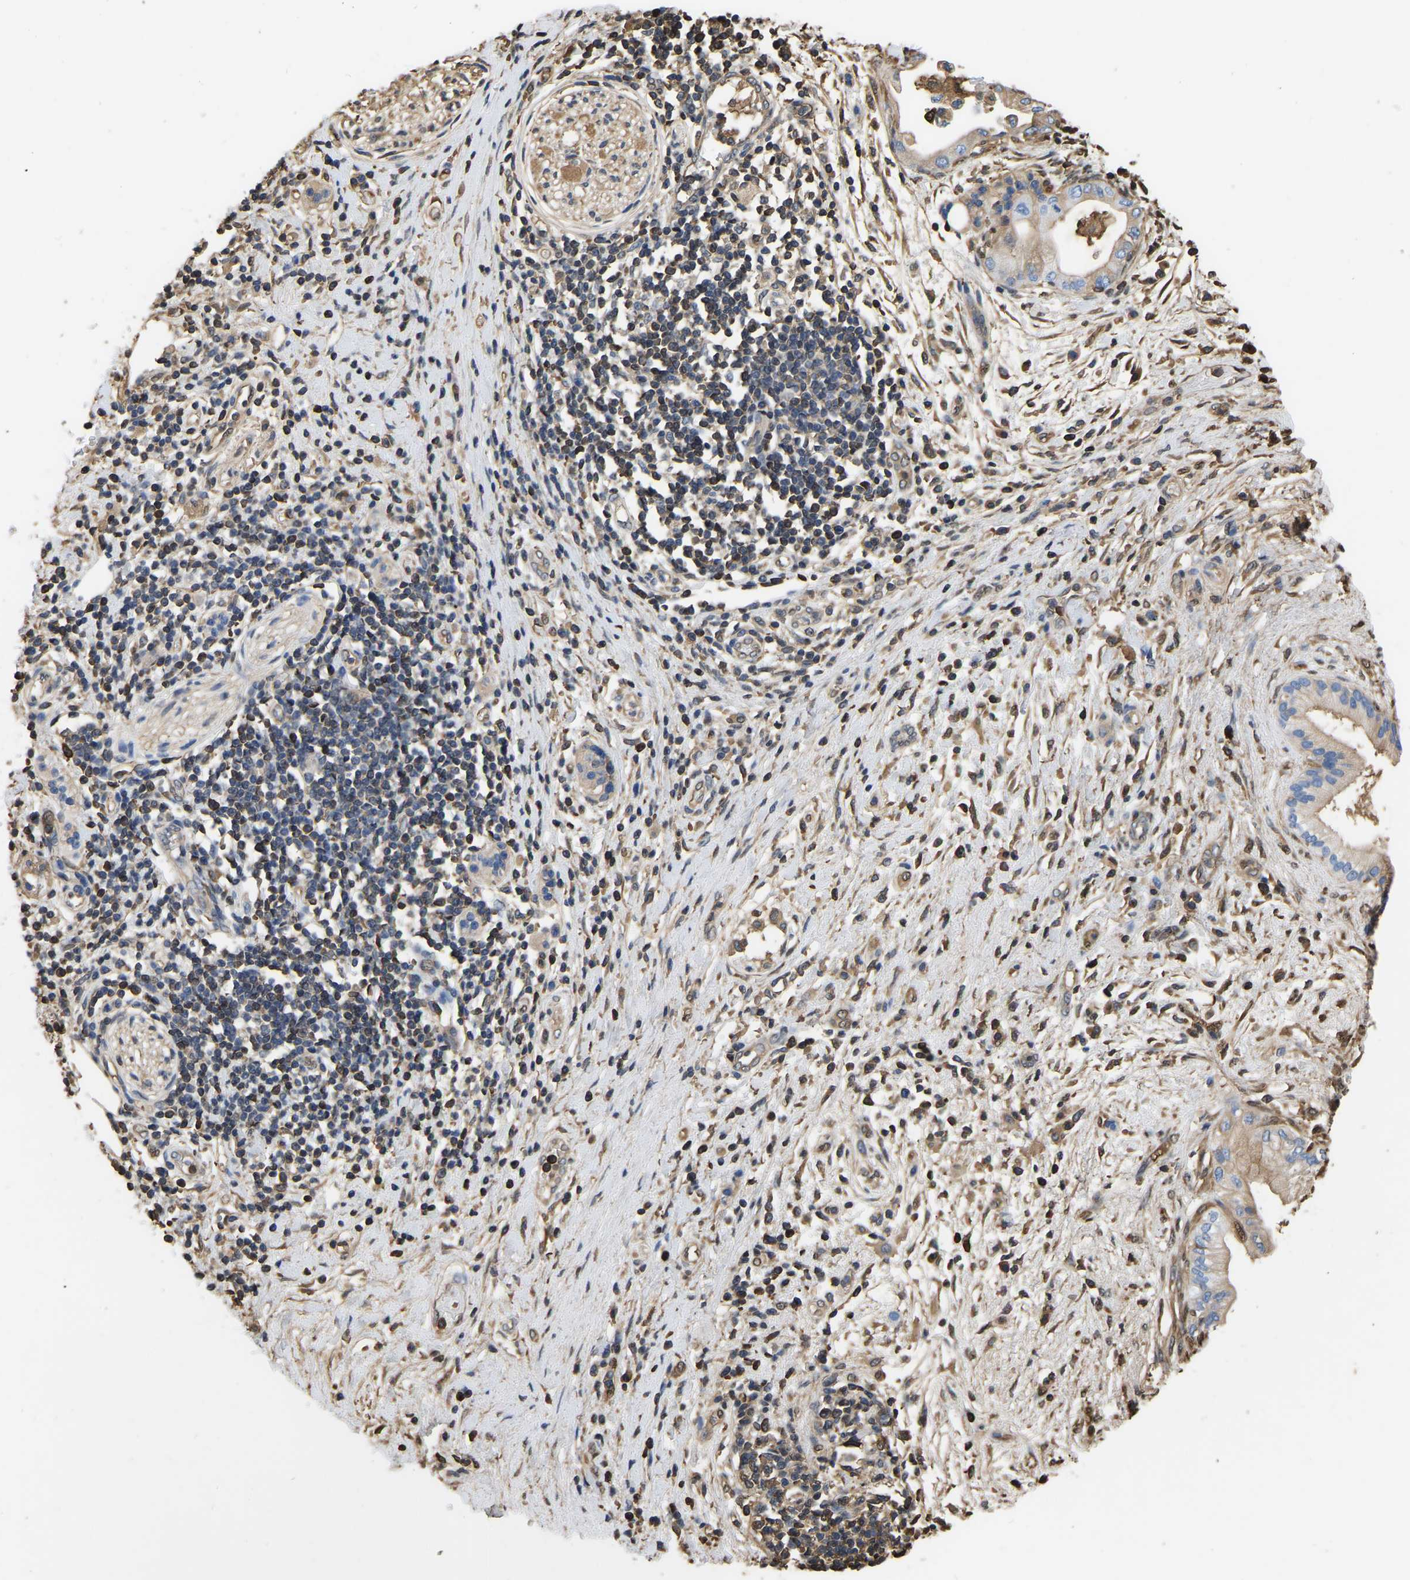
{"staining": {"intensity": "weak", "quantity": ">75%", "location": "cytoplasmic/membranous"}, "tissue": "pancreatic cancer", "cell_type": "Tumor cells", "image_type": "cancer", "snomed": [{"axis": "morphology", "description": "Adenocarcinoma, NOS"}, {"axis": "topography", "description": "Pancreas"}], "caption": "This photomicrograph displays IHC staining of human pancreatic cancer (adenocarcinoma), with low weak cytoplasmic/membranous staining in about >75% of tumor cells.", "gene": "LDHB", "patient": {"sex": "female", "age": 60}}